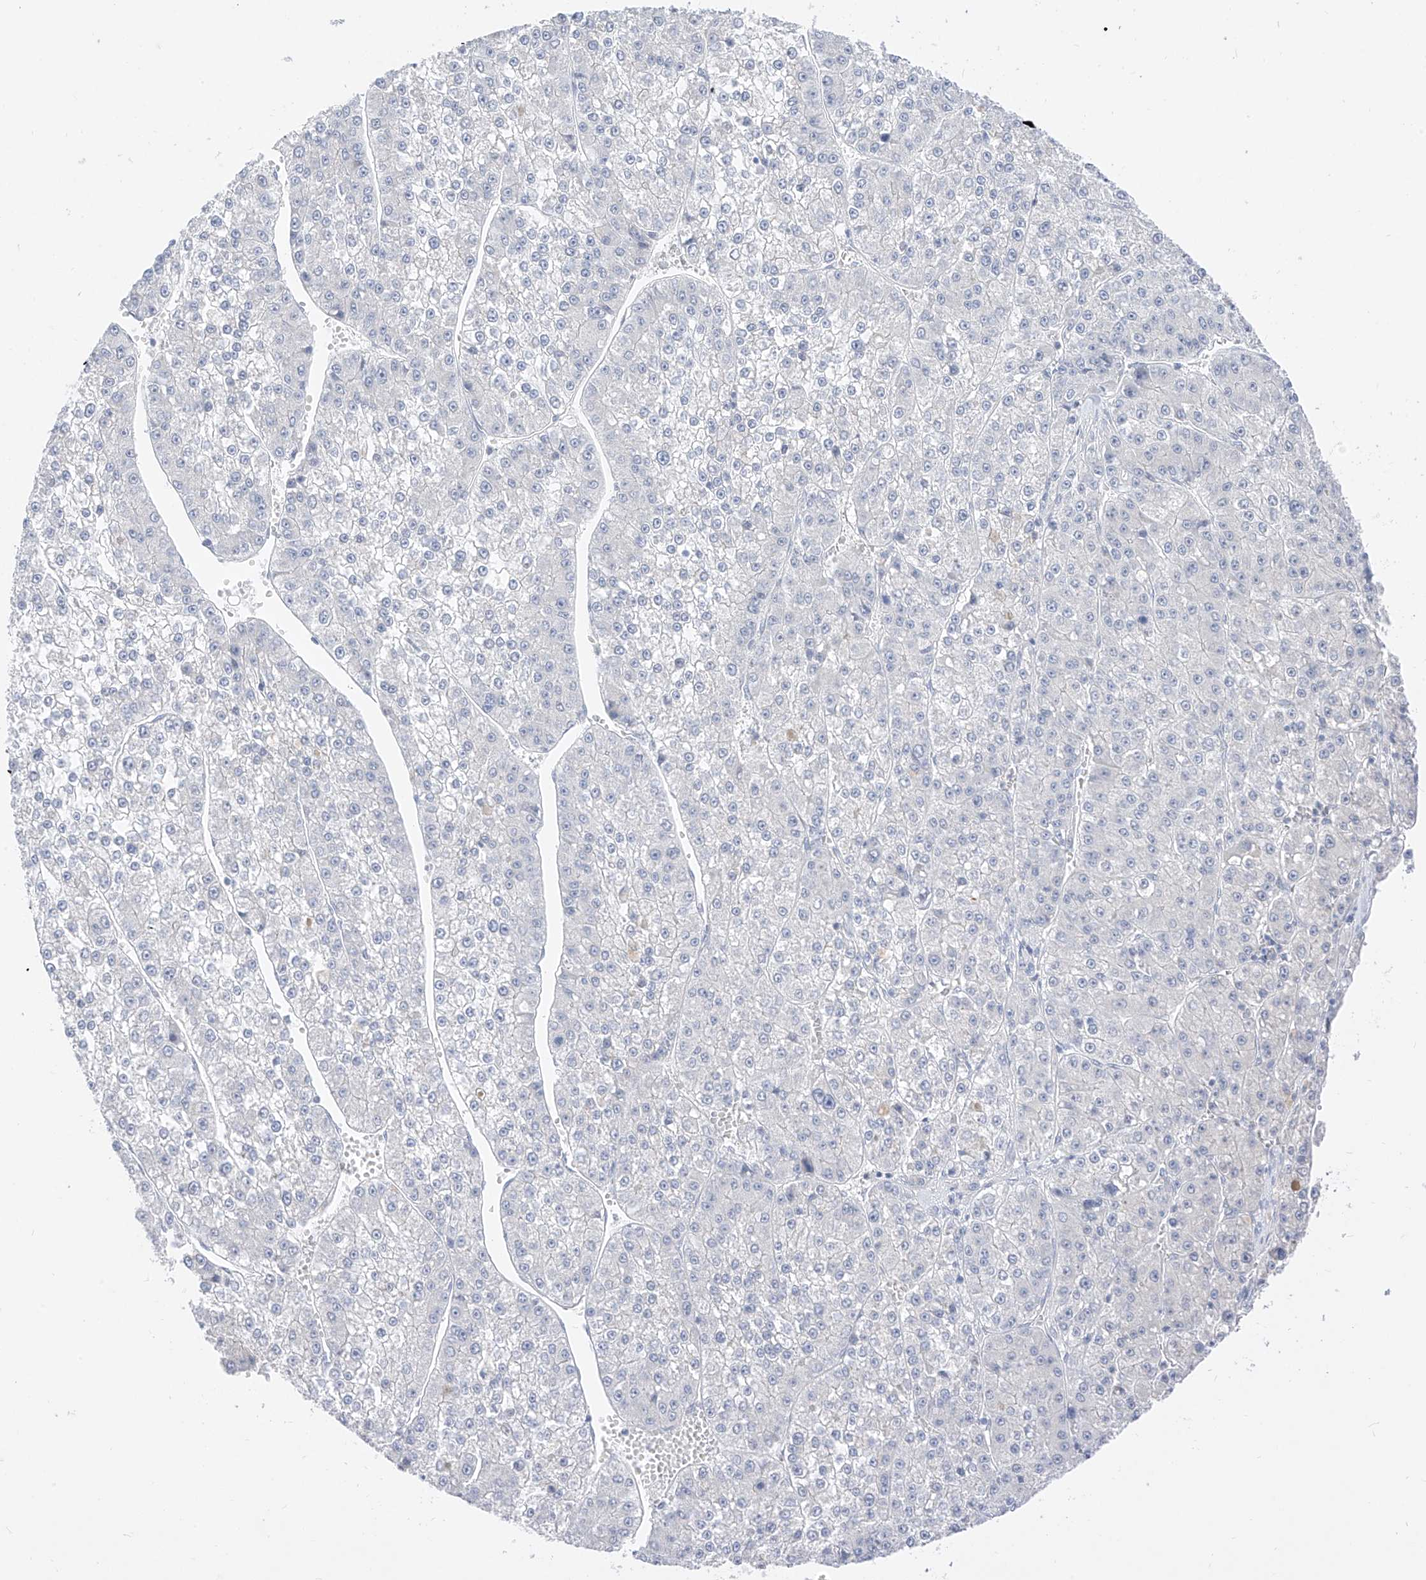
{"staining": {"intensity": "negative", "quantity": "none", "location": "none"}, "tissue": "liver cancer", "cell_type": "Tumor cells", "image_type": "cancer", "snomed": [{"axis": "morphology", "description": "Carcinoma, Hepatocellular, NOS"}, {"axis": "topography", "description": "Liver"}], "caption": "IHC image of human hepatocellular carcinoma (liver) stained for a protein (brown), which exhibits no positivity in tumor cells. (DAB immunohistochemistry visualized using brightfield microscopy, high magnification).", "gene": "BARX2", "patient": {"sex": "female", "age": 73}}